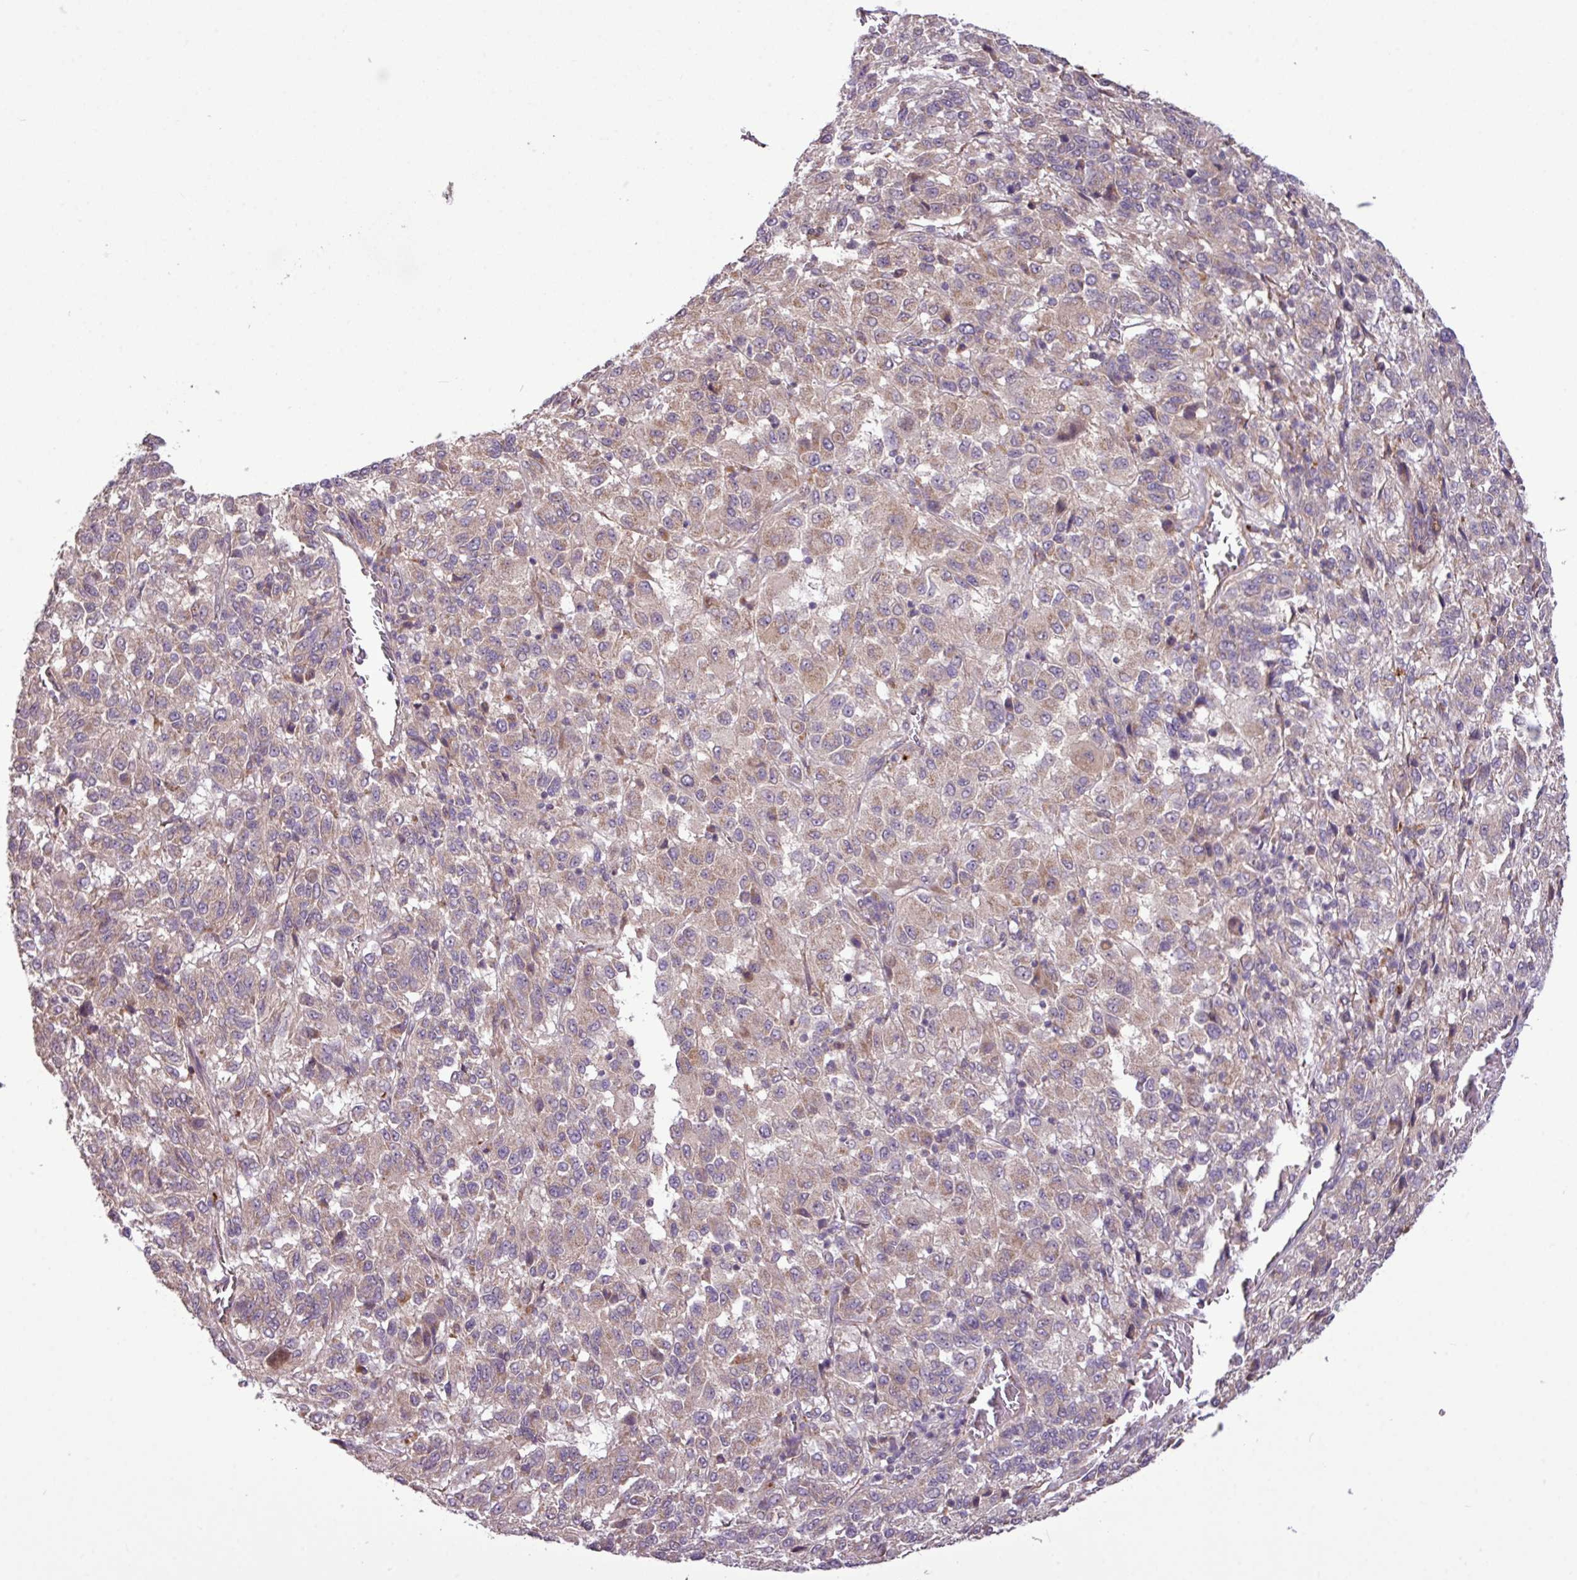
{"staining": {"intensity": "weak", "quantity": "25%-75%", "location": "cytoplasmic/membranous"}, "tissue": "melanoma", "cell_type": "Tumor cells", "image_type": "cancer", "snomed": [{"axis": "morphology", "description": "Malignant melanoma, Metastatic site"}, {"axis": "topography", "description": "Lung"}], "caption": "An image of human melanoma stained for a protein reveals weak cytoplasmic/membranous brown staining in tumor cells.", "gene": "XIAP", "patient": {"sex": "male", "age": 64}}